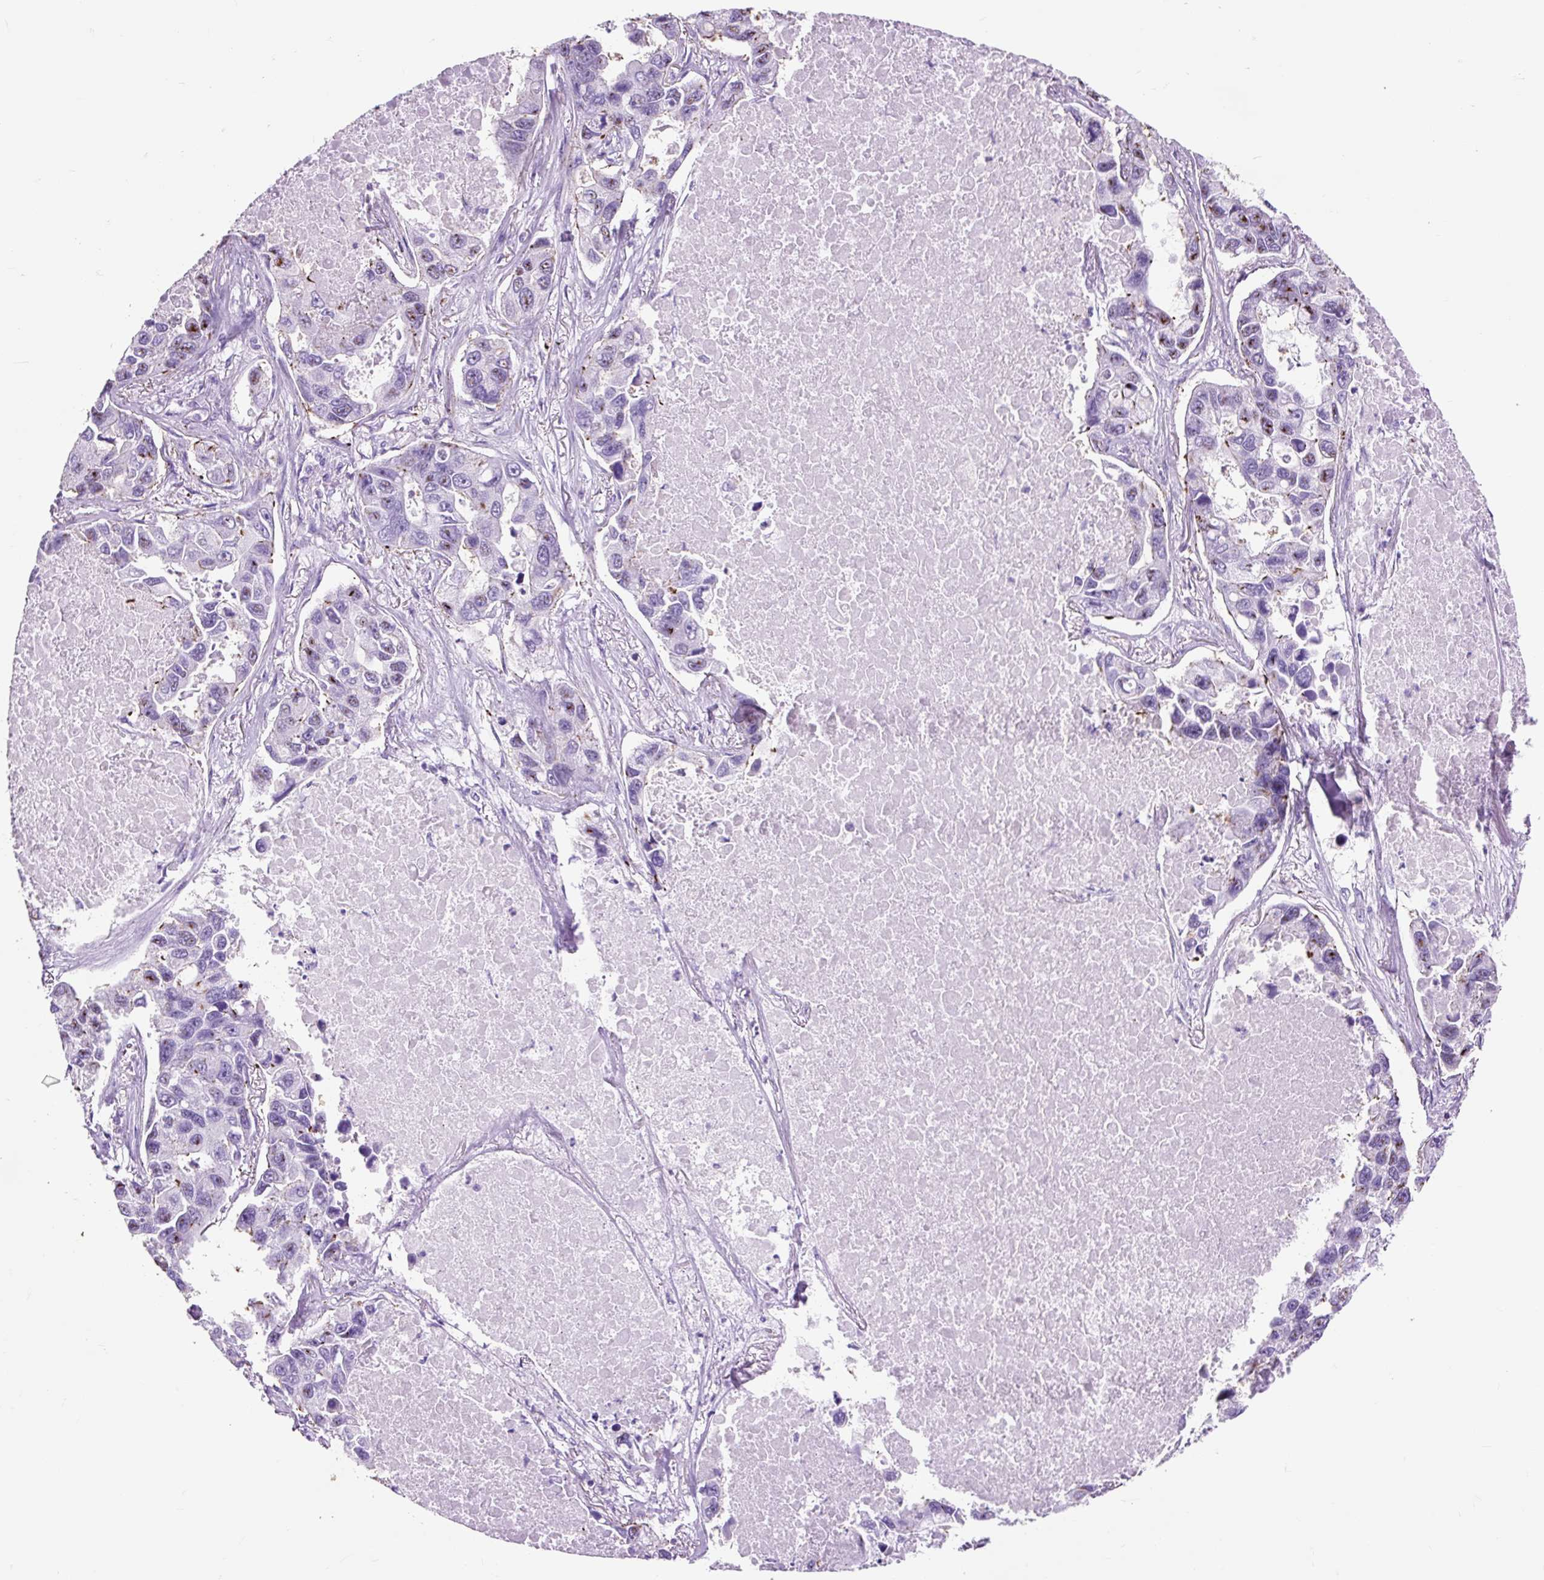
{"staining": {"intensity": "moderate", "quantity": "<25%", "location": "cytoplasmic/membranous"}, "tissue": "lung cancer", "cell_type": "Tumor cells", "image_type": "cancer", "snomed": [{"axis": "morphology", "description": "Adenocarcinoma, NOS"}, {"axis": "topography", "description": "Lung"}], "caption": "Lung cancer (adenocarcinoma) stained with IHC reveals moderate cytoplasmic/membranous staining in about <25% of tumor cells.", "gene": "OR10A7", "patient": {"sex": "male", "age": 64}}